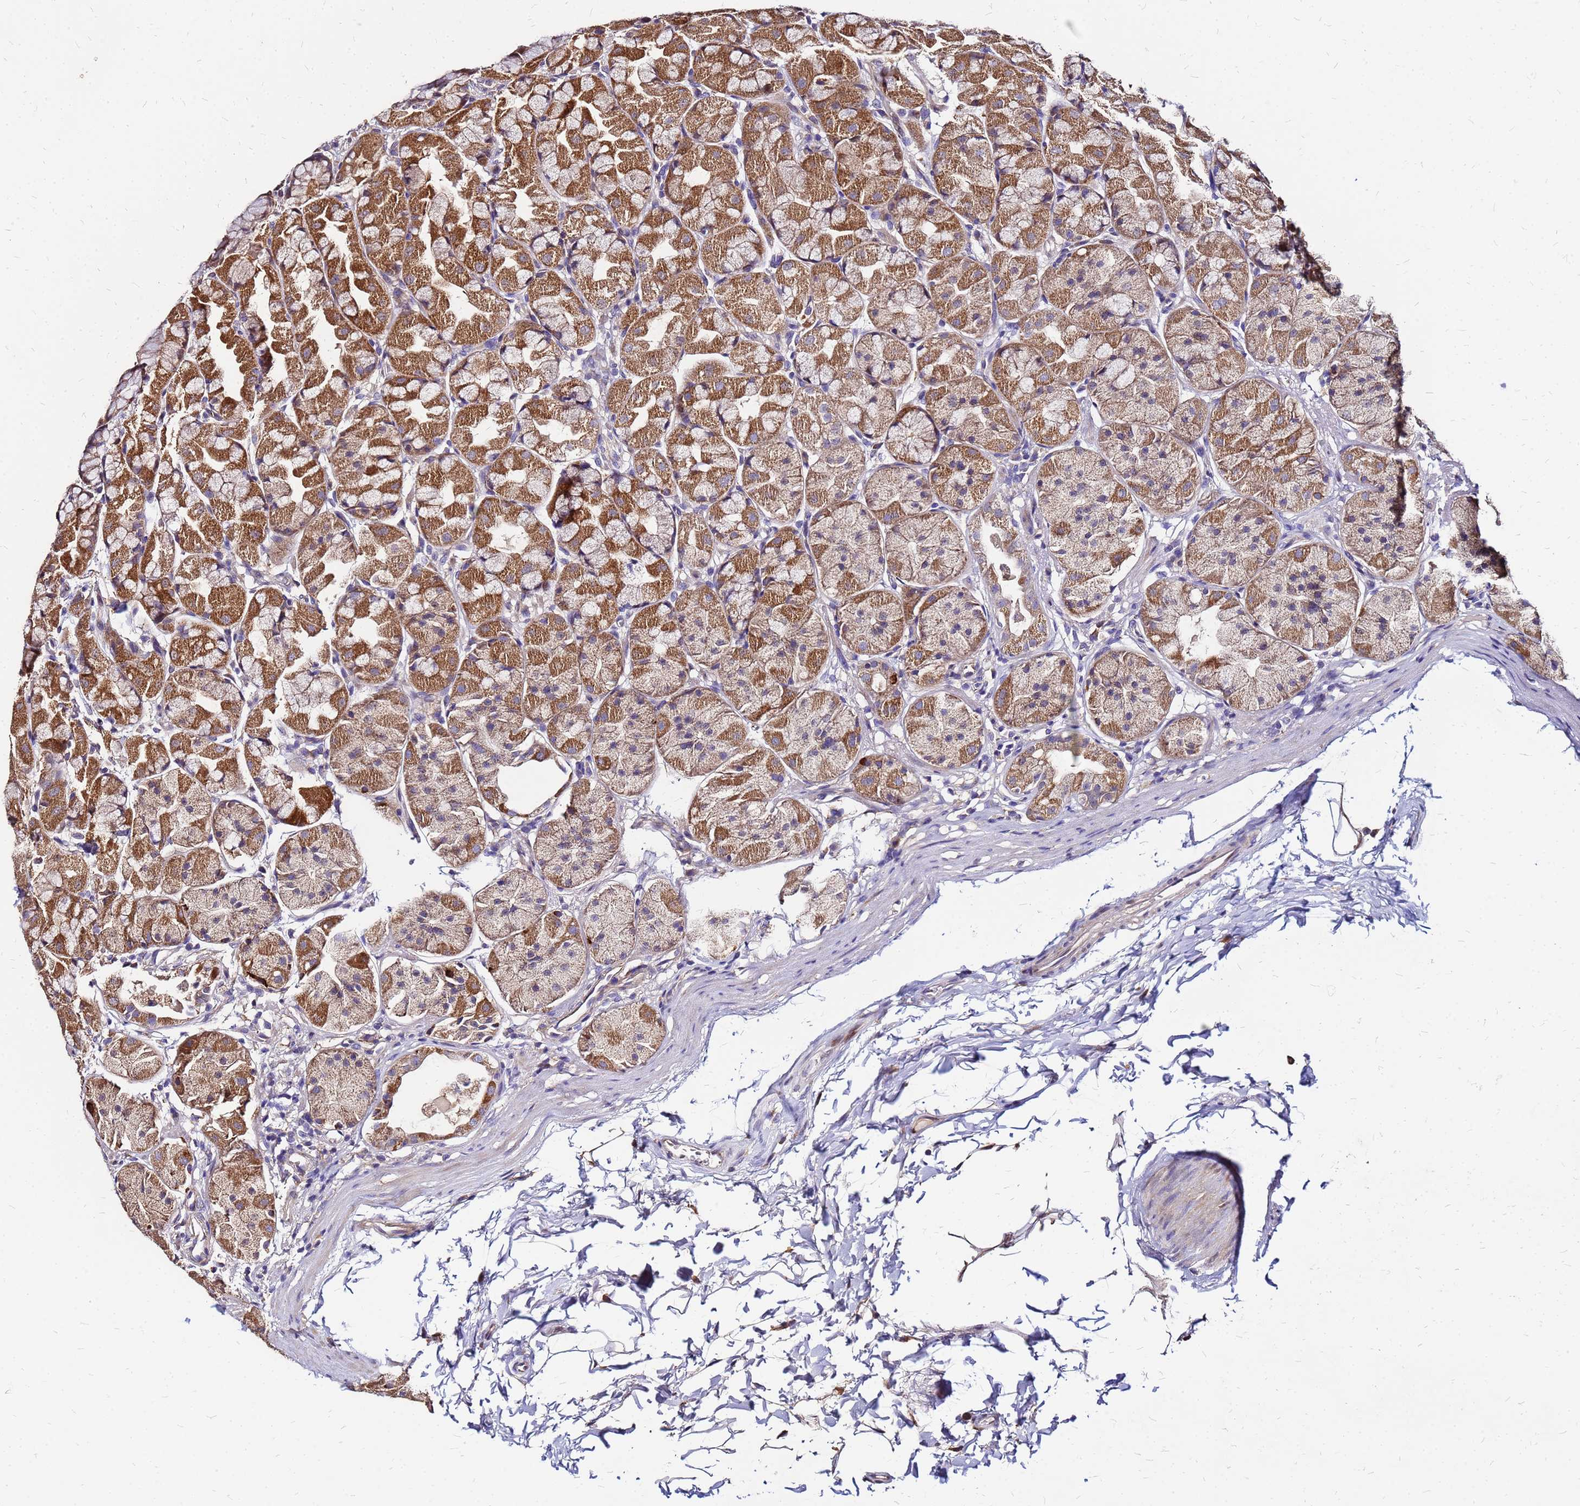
{"staining": {"intensity": "moderate", "quantity": ">75%", "location": "cytoplasmic/membranous"}, "tissue": "stomach", "cell_type": "Glandular cells", "image_type": "normal", "snomed": [{"axis": "morphology", "description": "Normal tissue, NOS"}, {"axis": "topography", "description": "Stomach"}], "caption": "Immunohistochemical staining of benign human stomach demonstrates moderate cytoplasmic/membranous protein expression in approximately >75% of glandular cells. The staining was performed using DAB, with brown indicating positive protein expression. Nuclei are stained blue with hematoxylin.", "gene": "ARHGEF35", "patient": {"sex": "male", "age": 57}}